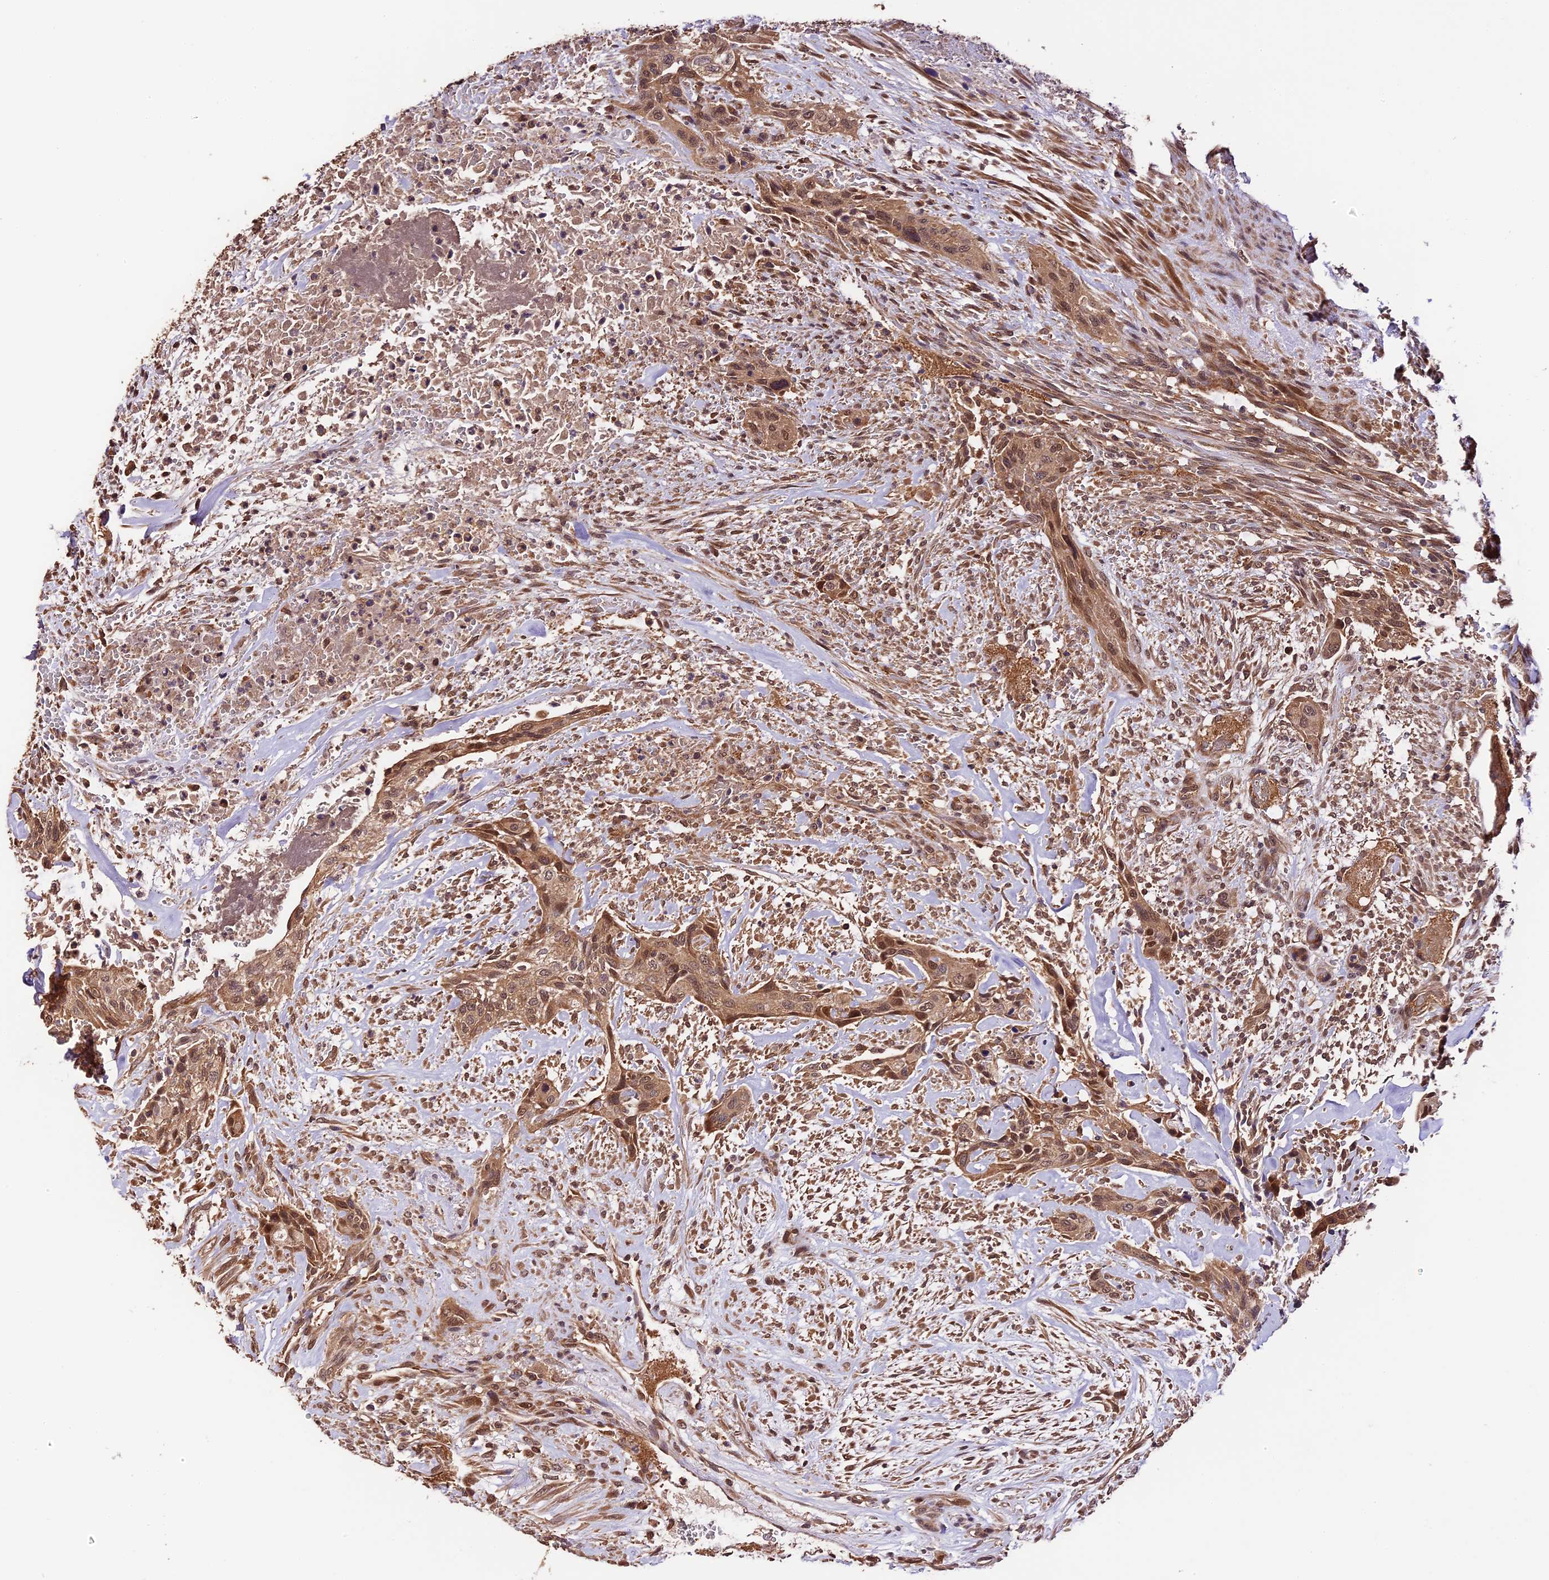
{"staining": {"intensity": "moderate", "quantity": ">75%", "location": "cytoplasmic/membranous,nuclear"}, "tissue": "urothelial cancer", "cell_type": "Tumor cells", "image_type": "cancer", "snomed": [{"axis": "morphology", "description": "Urothelial carcinoma, High grade"}, {"axis": "topography", "description": "Urinary bladder"}], "caption": "Immunohistochemical staining of urothelial cancer exhibits medium levels of moderate cytoplasmic/membranous and nuclear protein staining in about >75% of tumor cells.", "gene": "TRMT1", "patient": {"sex": "male", "age": 35}}